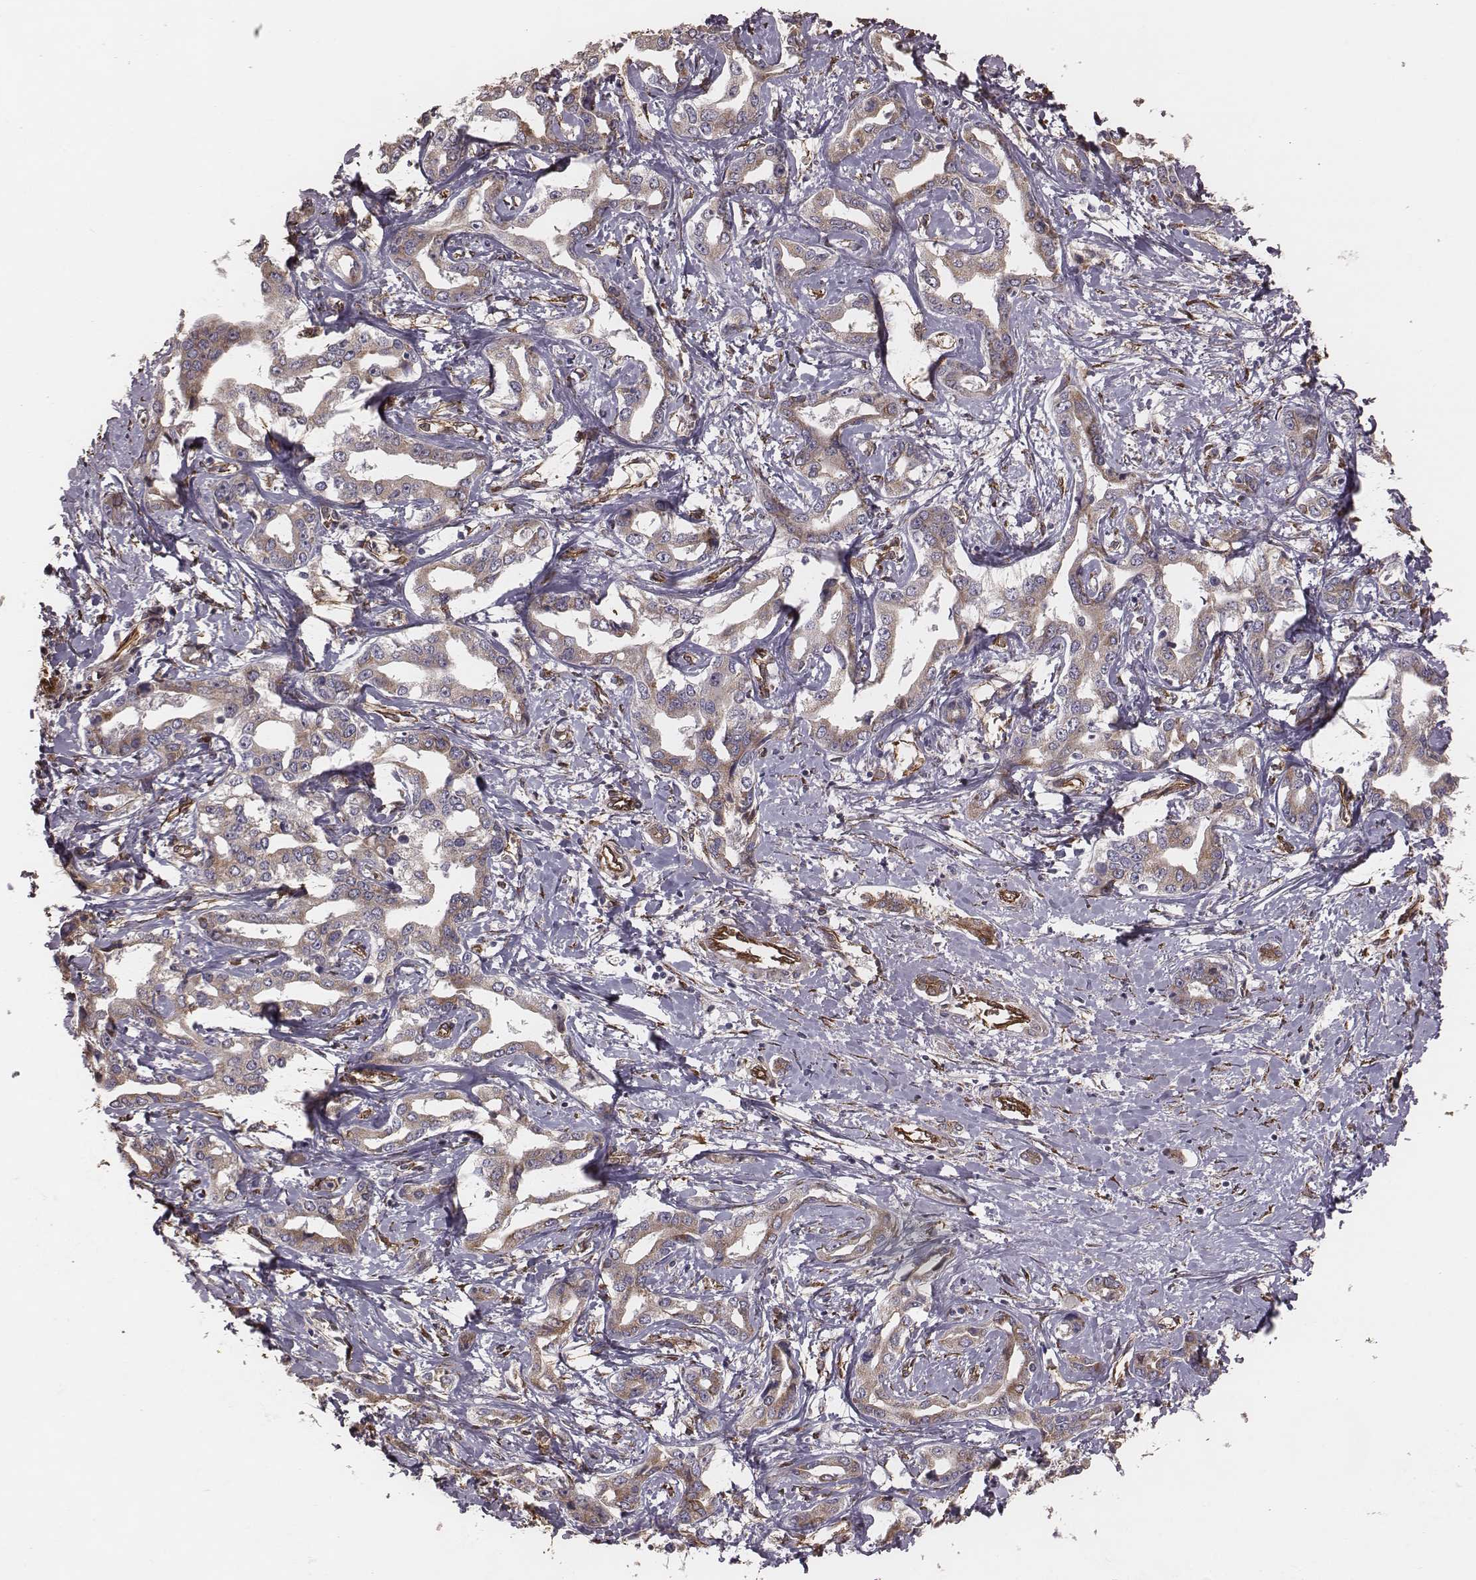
{"staining": {"intensity": "weak", "quantity": ">75%", "location": "cytoplasmic/membranous"}, "tissue": "liver cancer", "cell_type": "Tumor cells", "image_type": "cancer", "snomed": [{"axis": "morphology", "description": "Cholangiocarcinoma"}, {"axis": "topography", "description": "Liver"}], "caption": "Weak cytoplasmic/membranous expression for a protein is identified in about >75% of tumor cells of liver cholangiocarcinoma using immunohistochemistry (IHC).", "gene": "PALMD", "patient": {"sex": "male", "age": 59}}